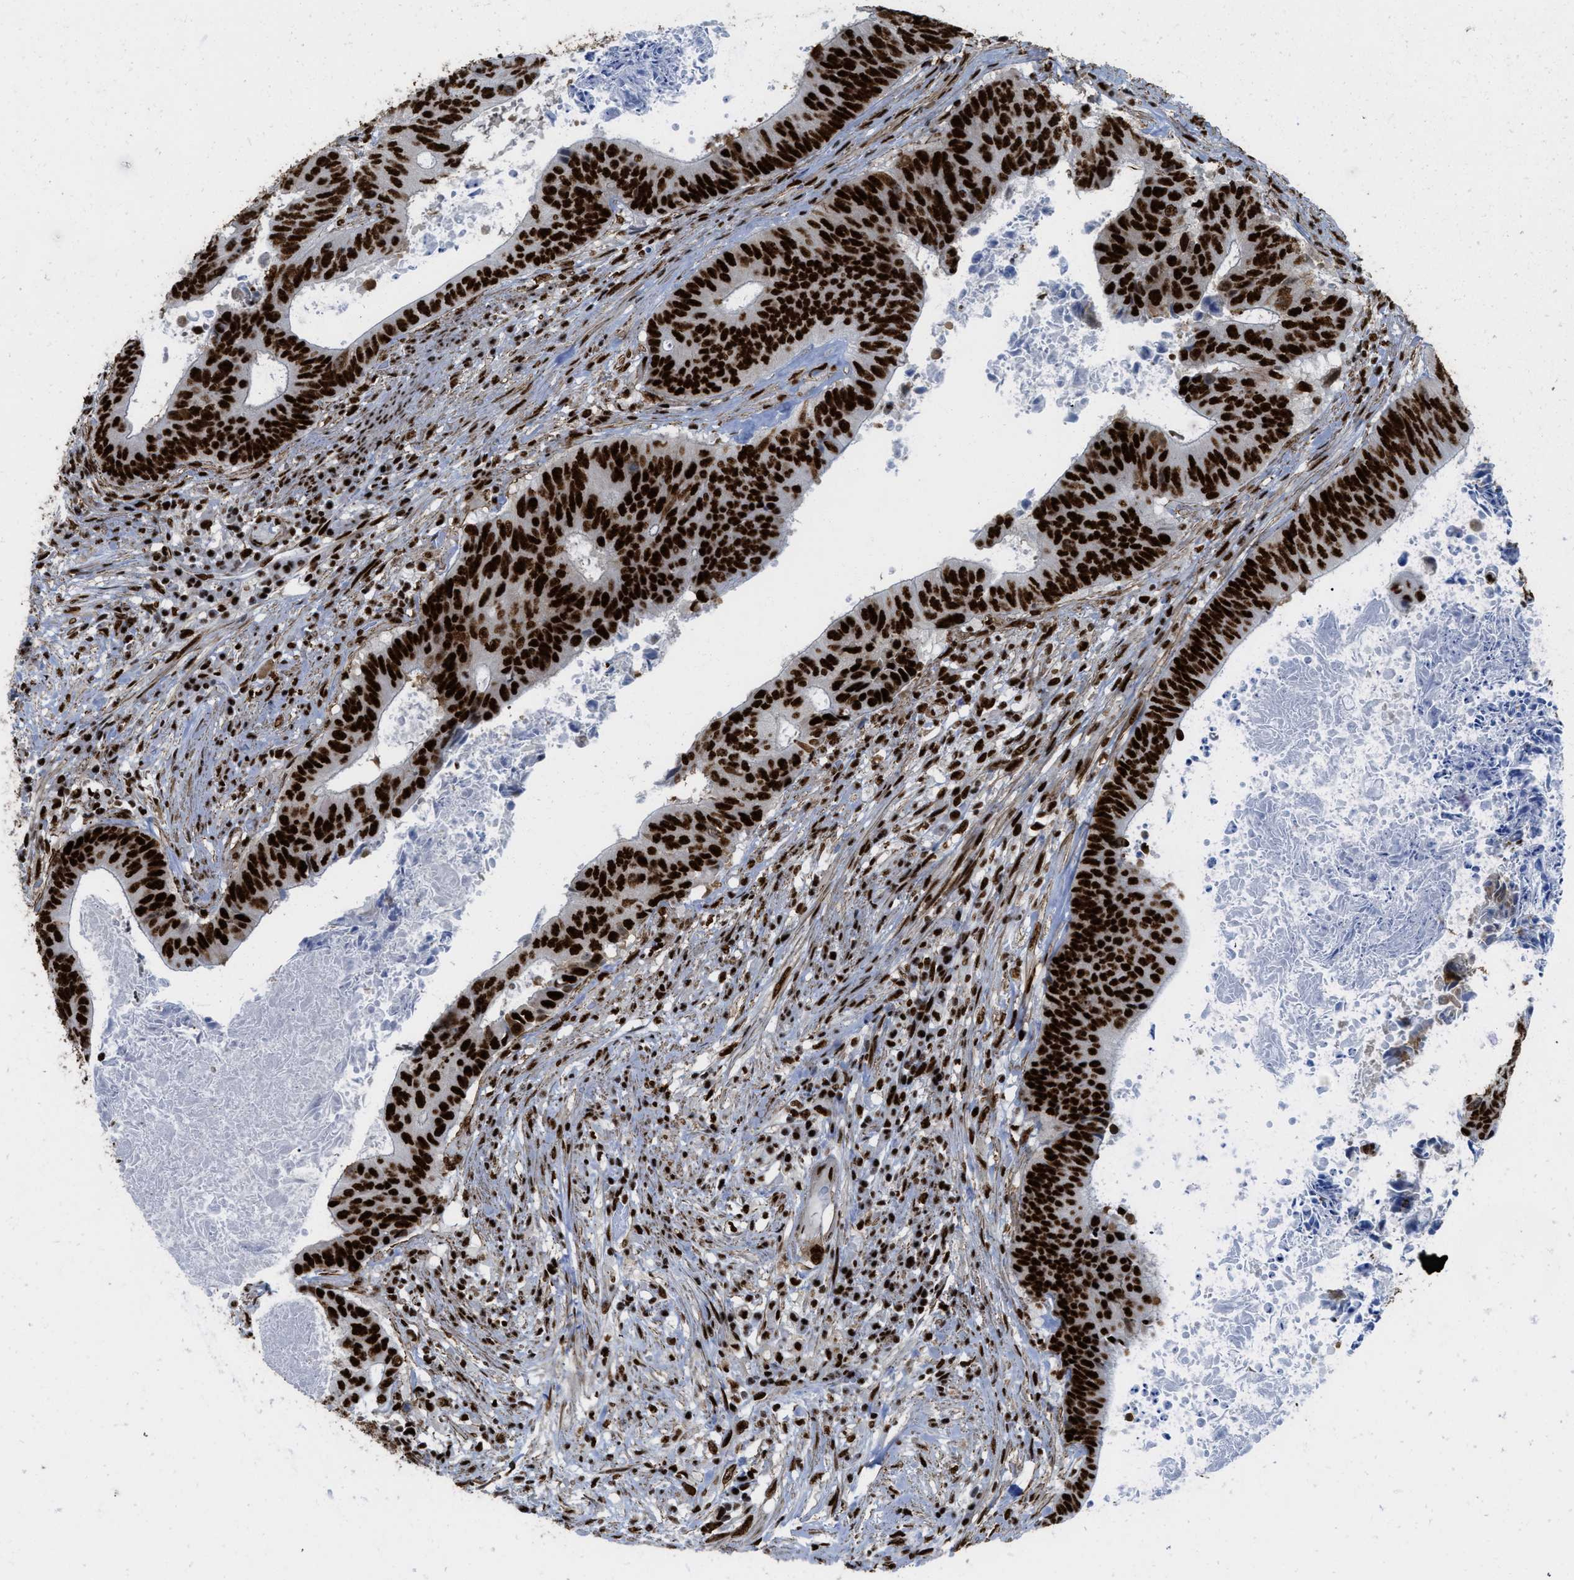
{"staining": {"intensity": "strong", "quantity": ">75%", "location": "nuclear"}, "tissue": "colorectal cancer", "cell_type": "Tumor cells", "image_type": "cancer", "snomed": [{"axis": "morphology", "description": "Adenocarcinoma, NOS"}, {"axis": "topography", "description": "Rectum"}], "caption": "Brown immunohistochemical staining in human adenocarcinoma (colorectal) exhibits strong nuclear staining in approximately >75% of tumor cells.", "gene": "ZNF207", "patient": {"sex": "male", "age": 72}}